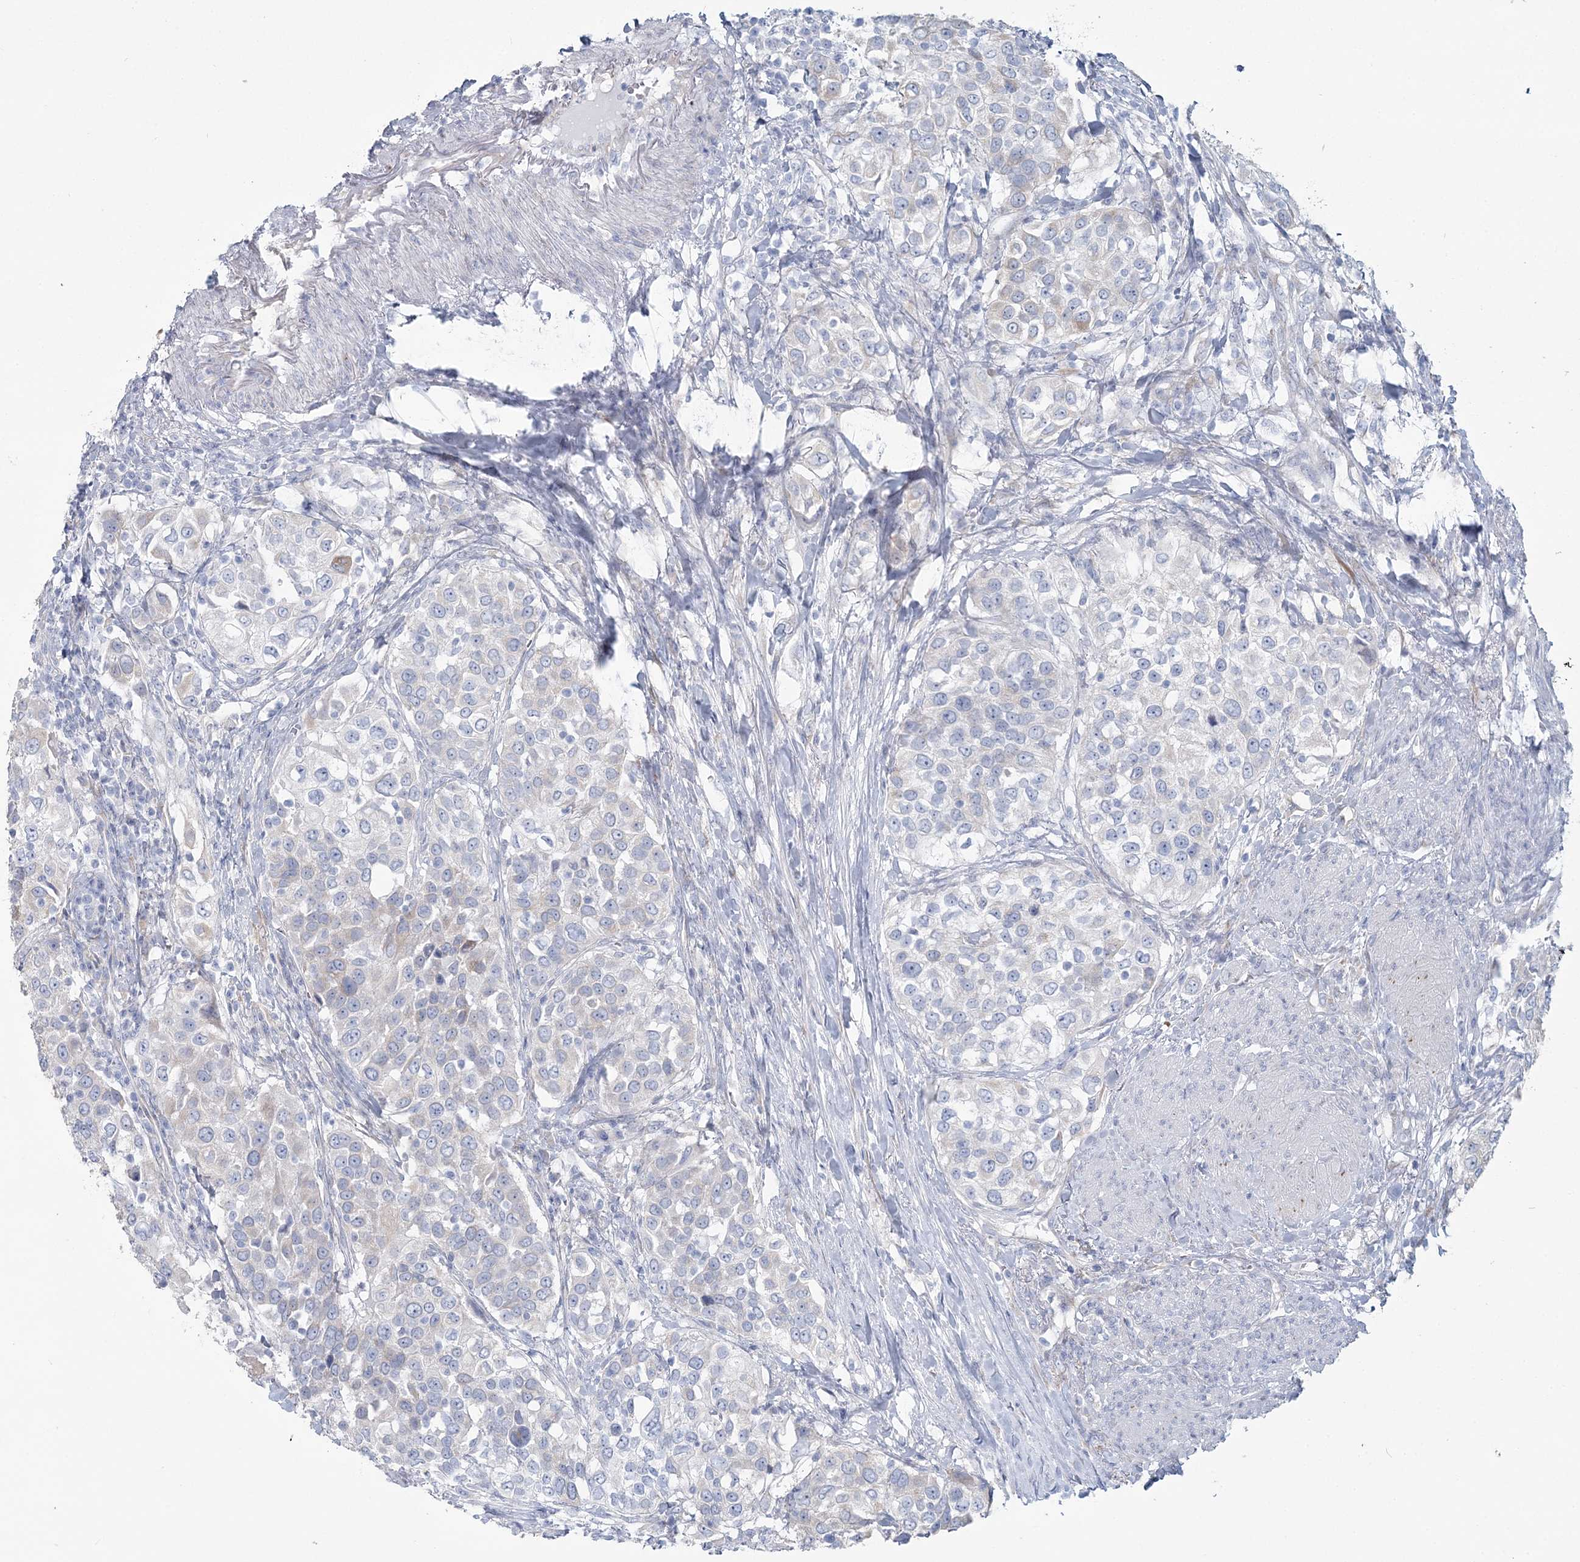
{"staining": {"intensity": "negative", "quantity": "none", "location": "none"}, "tissue": "urothelial cancer", "cell_type": "Tumor cells", "image_type": "cancer", "snomed": [{"axis": "morphology", "description": "Urothelial carcinoma, High grade"}, {"axis": "topography", "description": "Urinary bladder"}], "caption": "There is no significant positivity in tumor cells of high-grade urothelial carcinoma. Nuclei are stained in blue.", "gene": "CMBL", "patient": {"sex": "female", "age": 80}}